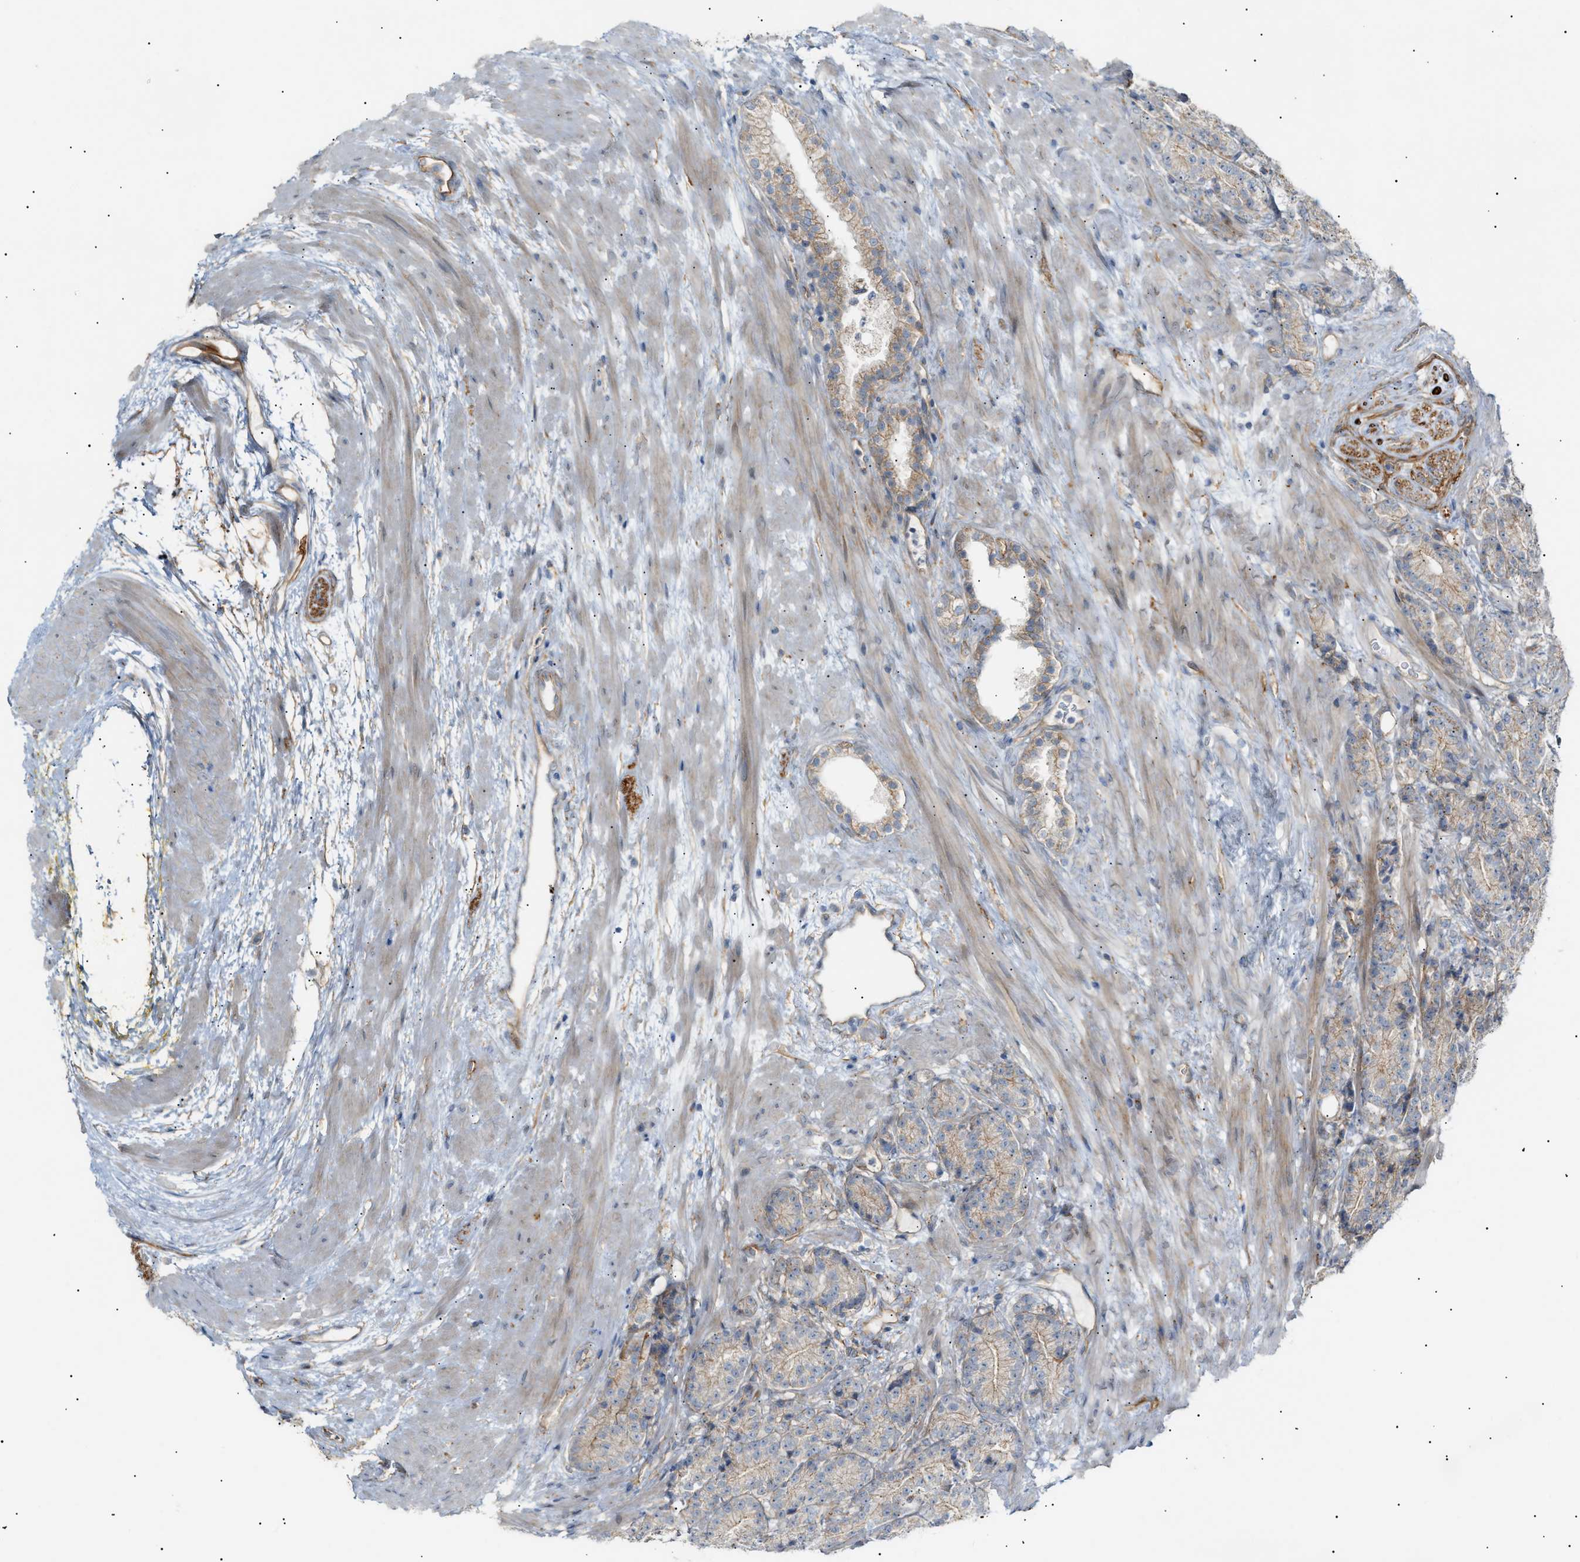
{"staining": {"intensity": "moderate", "quantity": "25%-75%", "location": "cytoplasmic/membranous"}, "tissue": "prostate cancer", "cell_type": "Tumor cells", "image_type": "cancer", "snomed": [{"axis": "morphology", "description": "Adenocarcinoma, High grade"}, {"axis": "topography", "description": "Prostate"}], "caption": "Approximately 25%-75% of tumor cells in prostate cancer (adenocarcinoma (high-grade)) exhibit moderate cytoplasmic/membranous protein positivity as visualized by brown immunohistochemical staining.", "gene": "ZFHX2", "patient": {"sex": "male", "age": 61}}